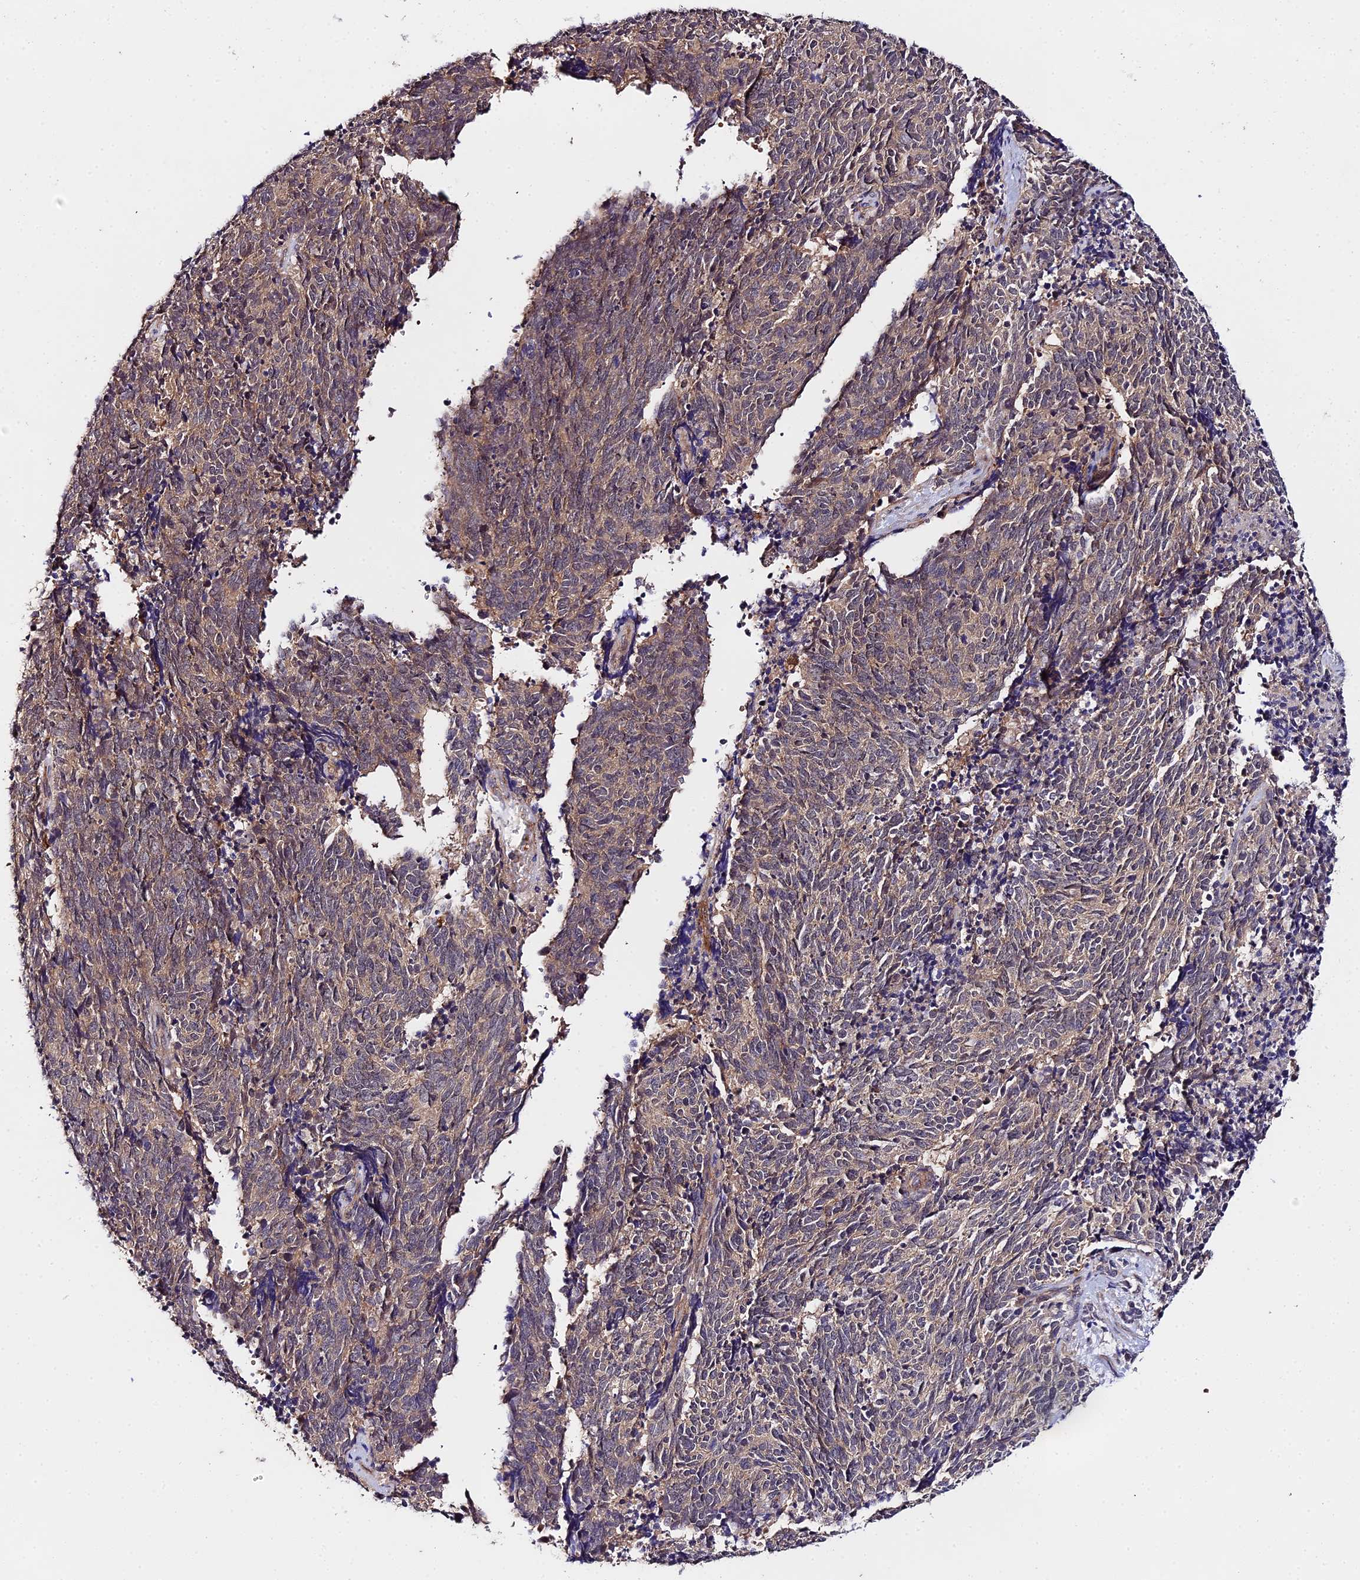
{"staining": {"intensity": "weak", "quantity": ">75%", "location": "cytoplasmic/membranous"}, "tissue": "cervical cancer", "cell_type": "Tumor cells", "image_type": "cancer", "snomed": [{"axis": "morphology", "description": "Squamous cell carcinoma, NOS"}, {"axis": "topography", "description": "Cervix"}], "caption": "DAB (3,3'-diaminobenzidine) immunohistochemical staining of cervical cancer (squamous cell carcinoma) reveals weak cytoplasmic/membranous protein positivity in about >75% of tumor cells. Nuclei are stained in blue.", "gene": "ZBED8", "patient": {"sex": "female", "age": 29}}